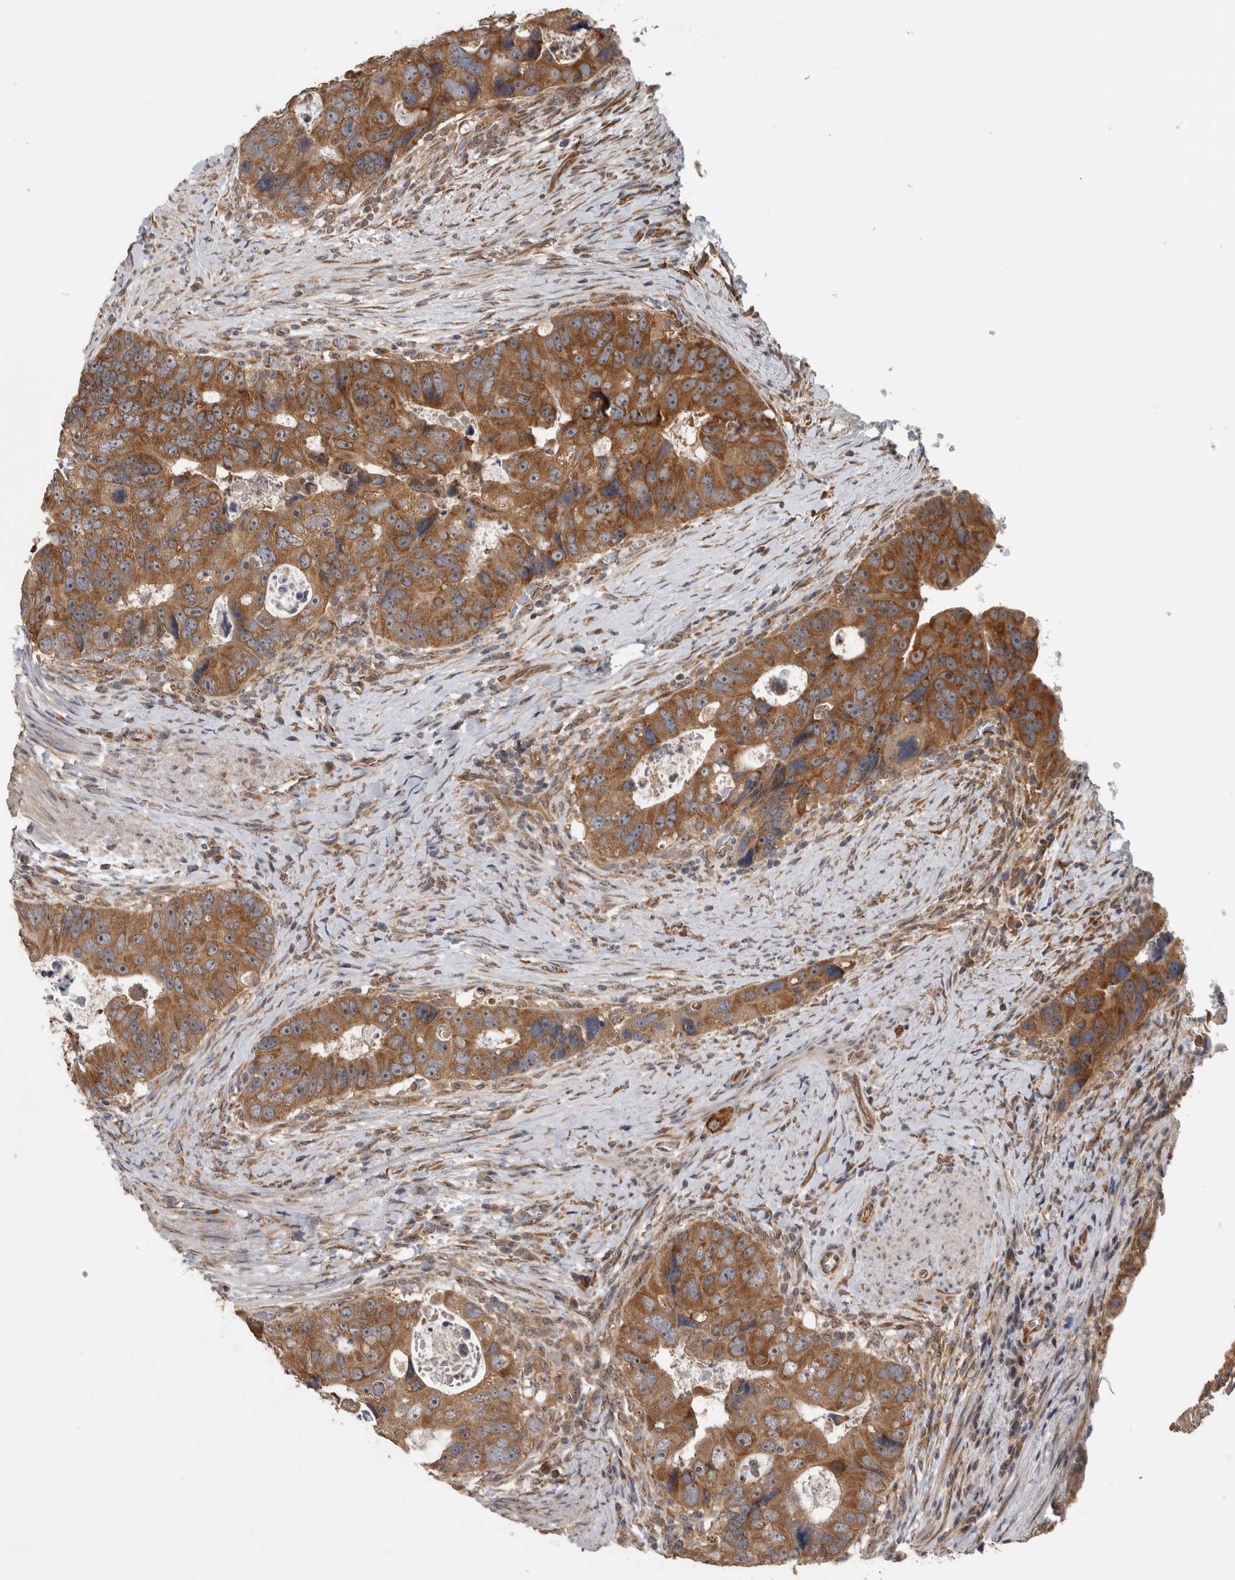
{"staining": {"intensity": "strong", "quantity": ">75%", "location": "cytoplasmic/membranous"}, "tissue": "colorectal cancer", "cell_type": "Tumor cells", "image_type": "cancer", "snomed": [{"axis": "morphology", "description": "Adenocarcinoma, NOS"}, {"axis": "topography", "description": "Rectum"}], "caption": "Colorectal cancer (adenocarcinoma) stained for a protein shows strong cytoplasmic/membranous positivity in tumor cells.", "gene": "ATXN2", "patient": {"sex": "male", "age": 59}}